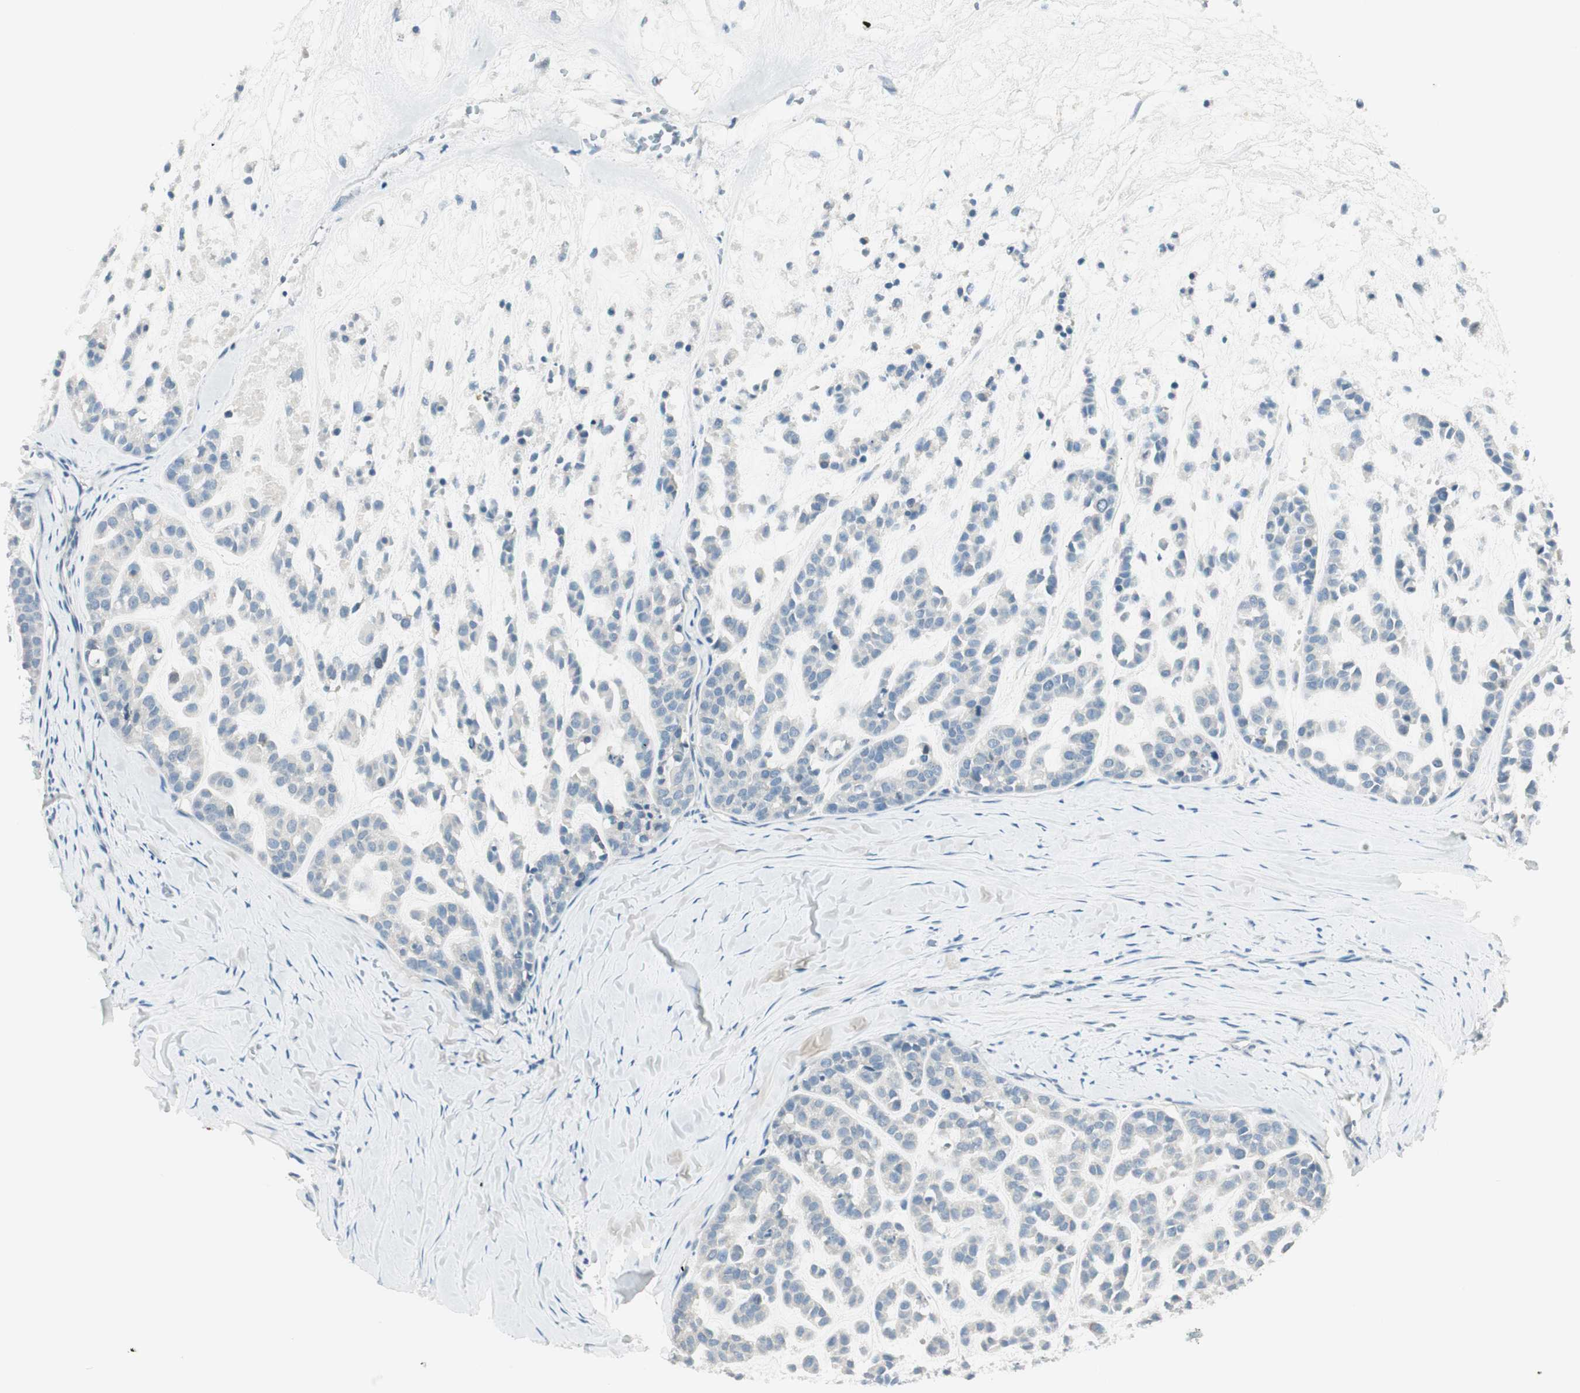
{"staining": {"intensity": "negative", "quantity": "none", "location": "none"}, "tissue": "head and neck cancer", "cell_type": "Tumor cells", "image_type": "cancer", "snomed": [{"axis": "morphology", "description": "Adenocarcinoma, NOS"}, {"axis": "morphology", "description": "Adenoma, NOS"}, {"axis": "topography", "description": "Head-Neck"}], "caption": "This is a image of IHC staining of adenoma (head and neck), which shows no staining in tumor cells.", "gene": "TACR3", "patient": {"sex": "female", "age": 55}}